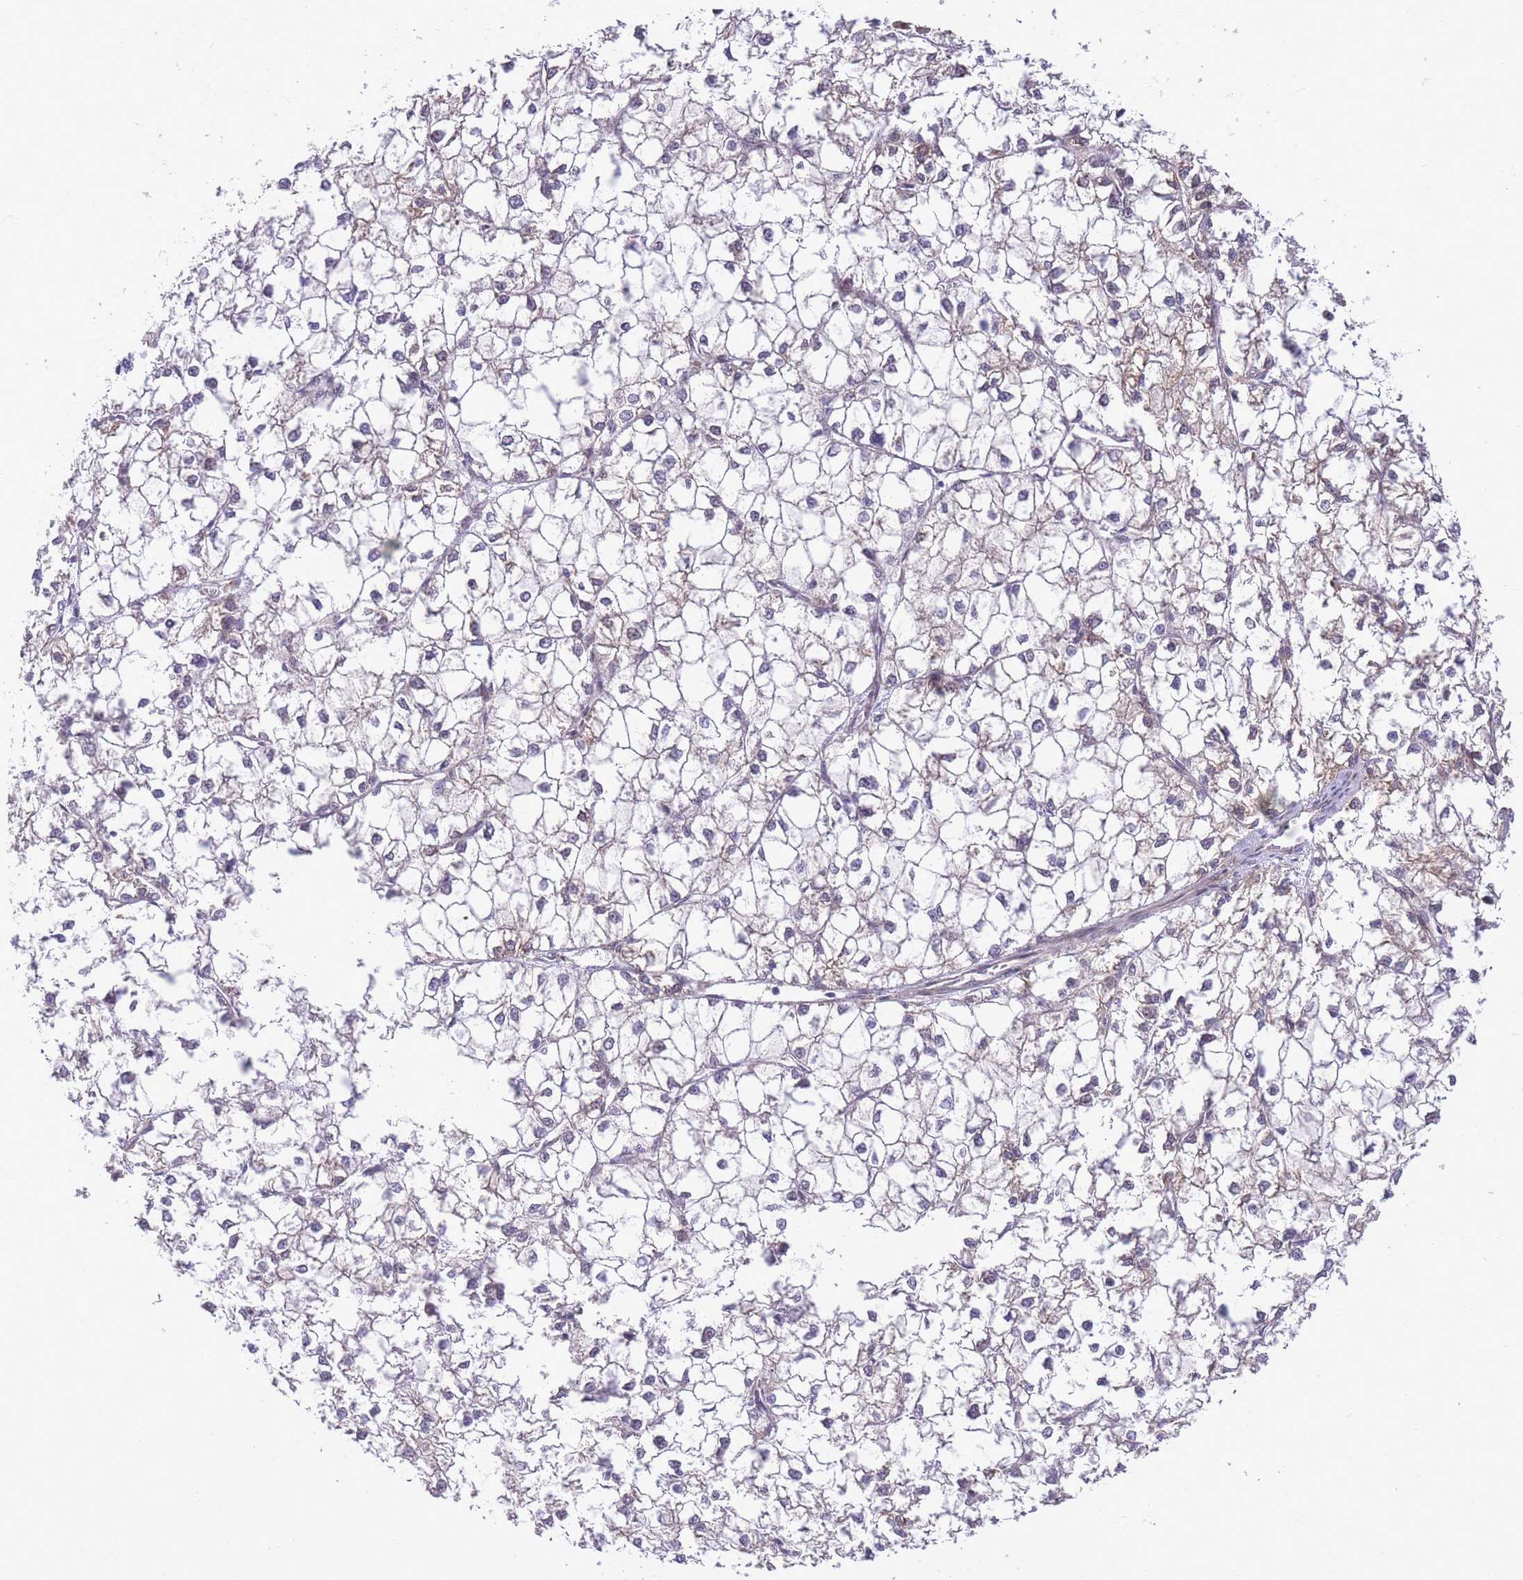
{"staining": {"intensity": "negative", "quantity": "none", "location": "none"}, "tissue": "liver cancer", "cell_type": "Tumor cells", "image_type": "cancer", "snomed": [{"axis": "morphology", "description": "Carcinoma, Hepatocellular, NOS"}, {"axis": "topography", "description": "Liver"}], "caption": "Liver cancer was stained to show a protein in brown. There is no significant staining in tumor cells.", "gene": "EXOSC8", "patient": {"sex": "female", "age": 43}}